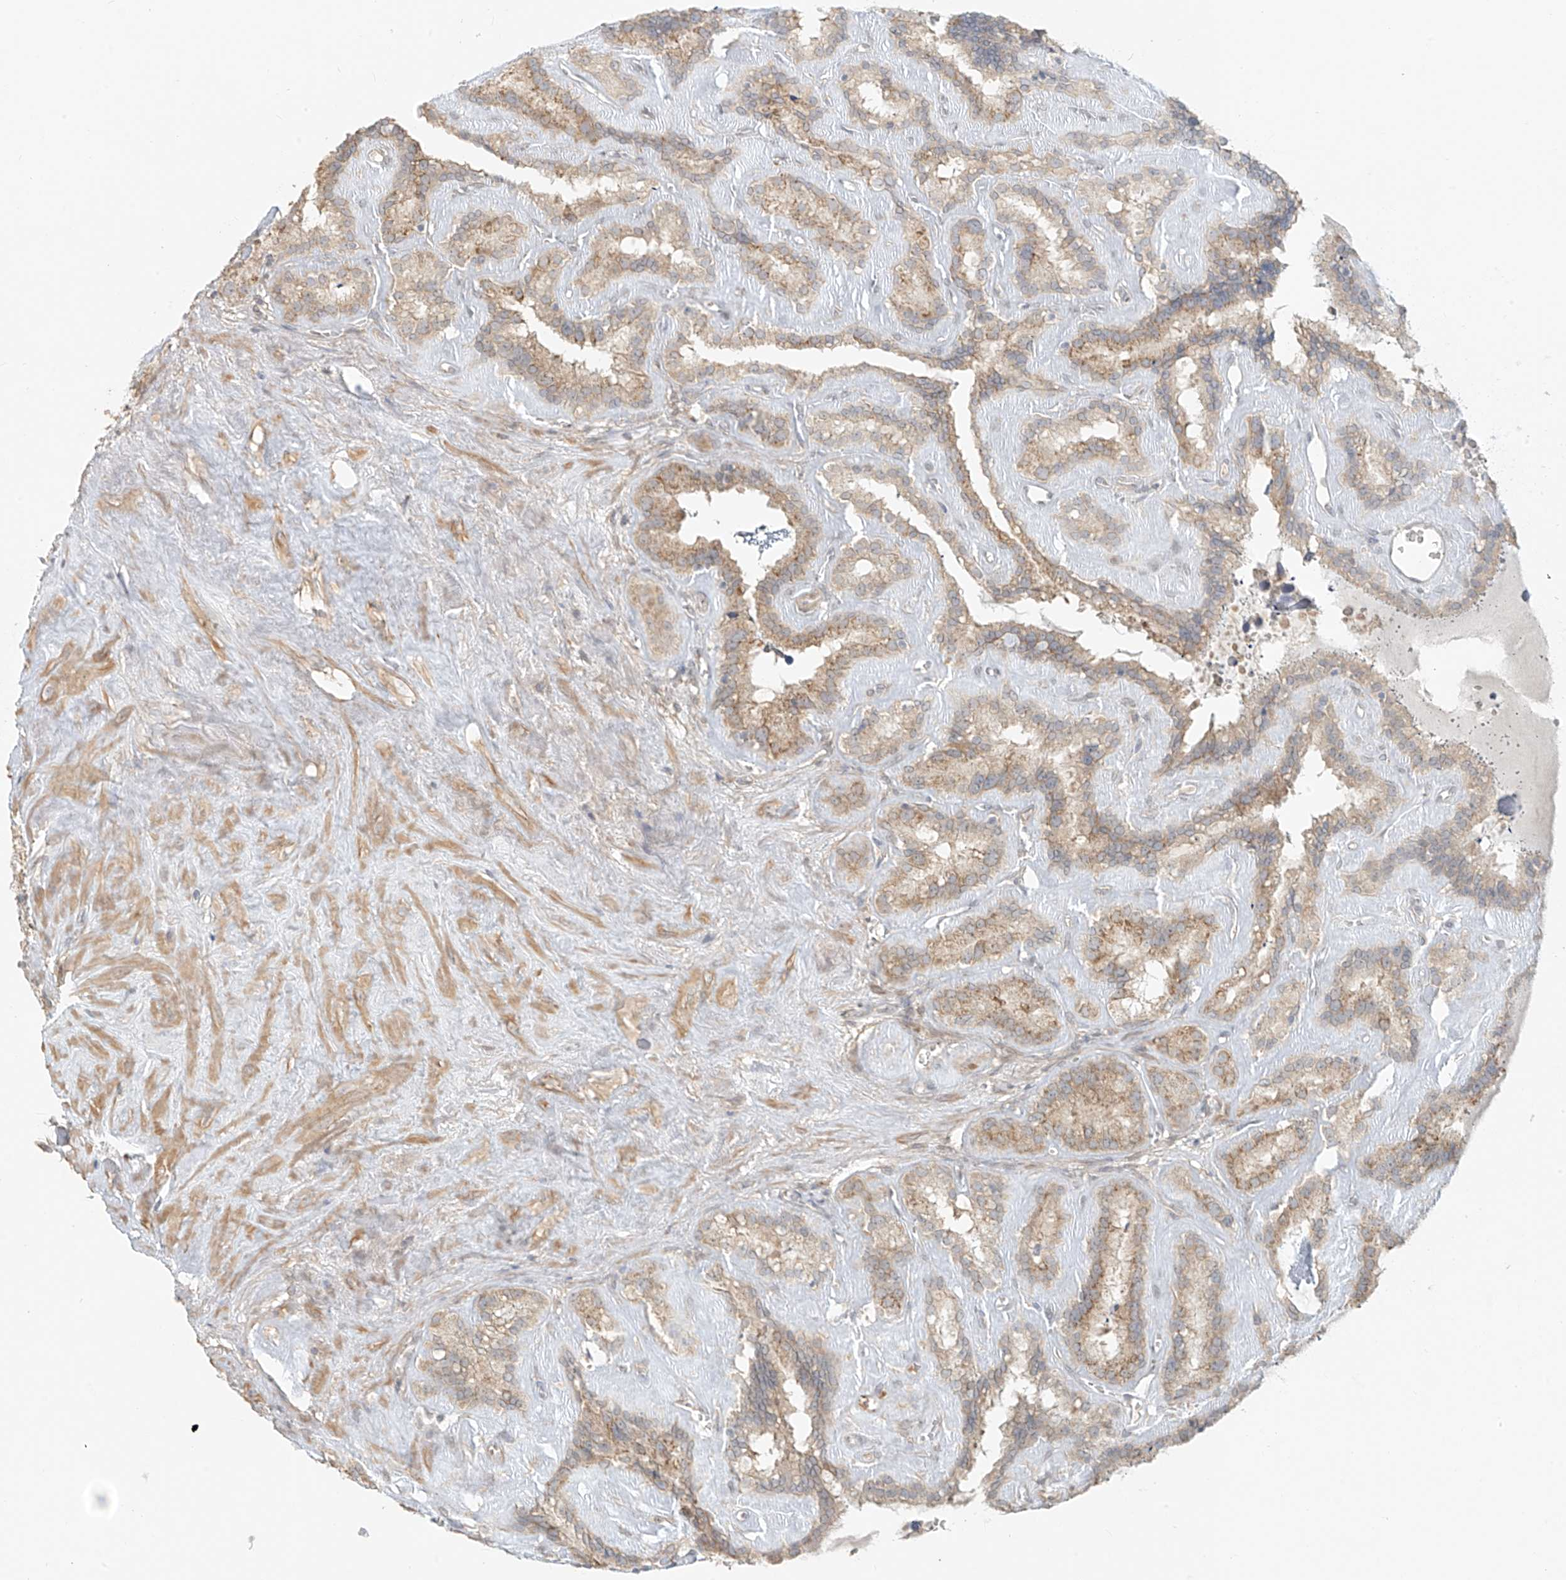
{"staining": {"intensity": "weak", "quantity": ">75%", "location": "cytoplasmic/membranous"}, "tissue": "seminal vesicle", "cell_type": "Glandular cells", "image_type": "normal", "snomed": [{"axis": "morphology", "description": "Normal tissue, NOS"}, {"axis": "topography", "description": "Prostate"}, {"axis": "topography", "description": "Seminal veicle"}], "caption": "Glandular cells demonstrate low levels of weak cytoplasmic/membranous expression in about >75% of cells in benign seminal vesicle. (Brightfield microscopy of DAB IHC at high magnification).", "gene": "ABCD1", "patient": {"sex": "male", "age": 59}}